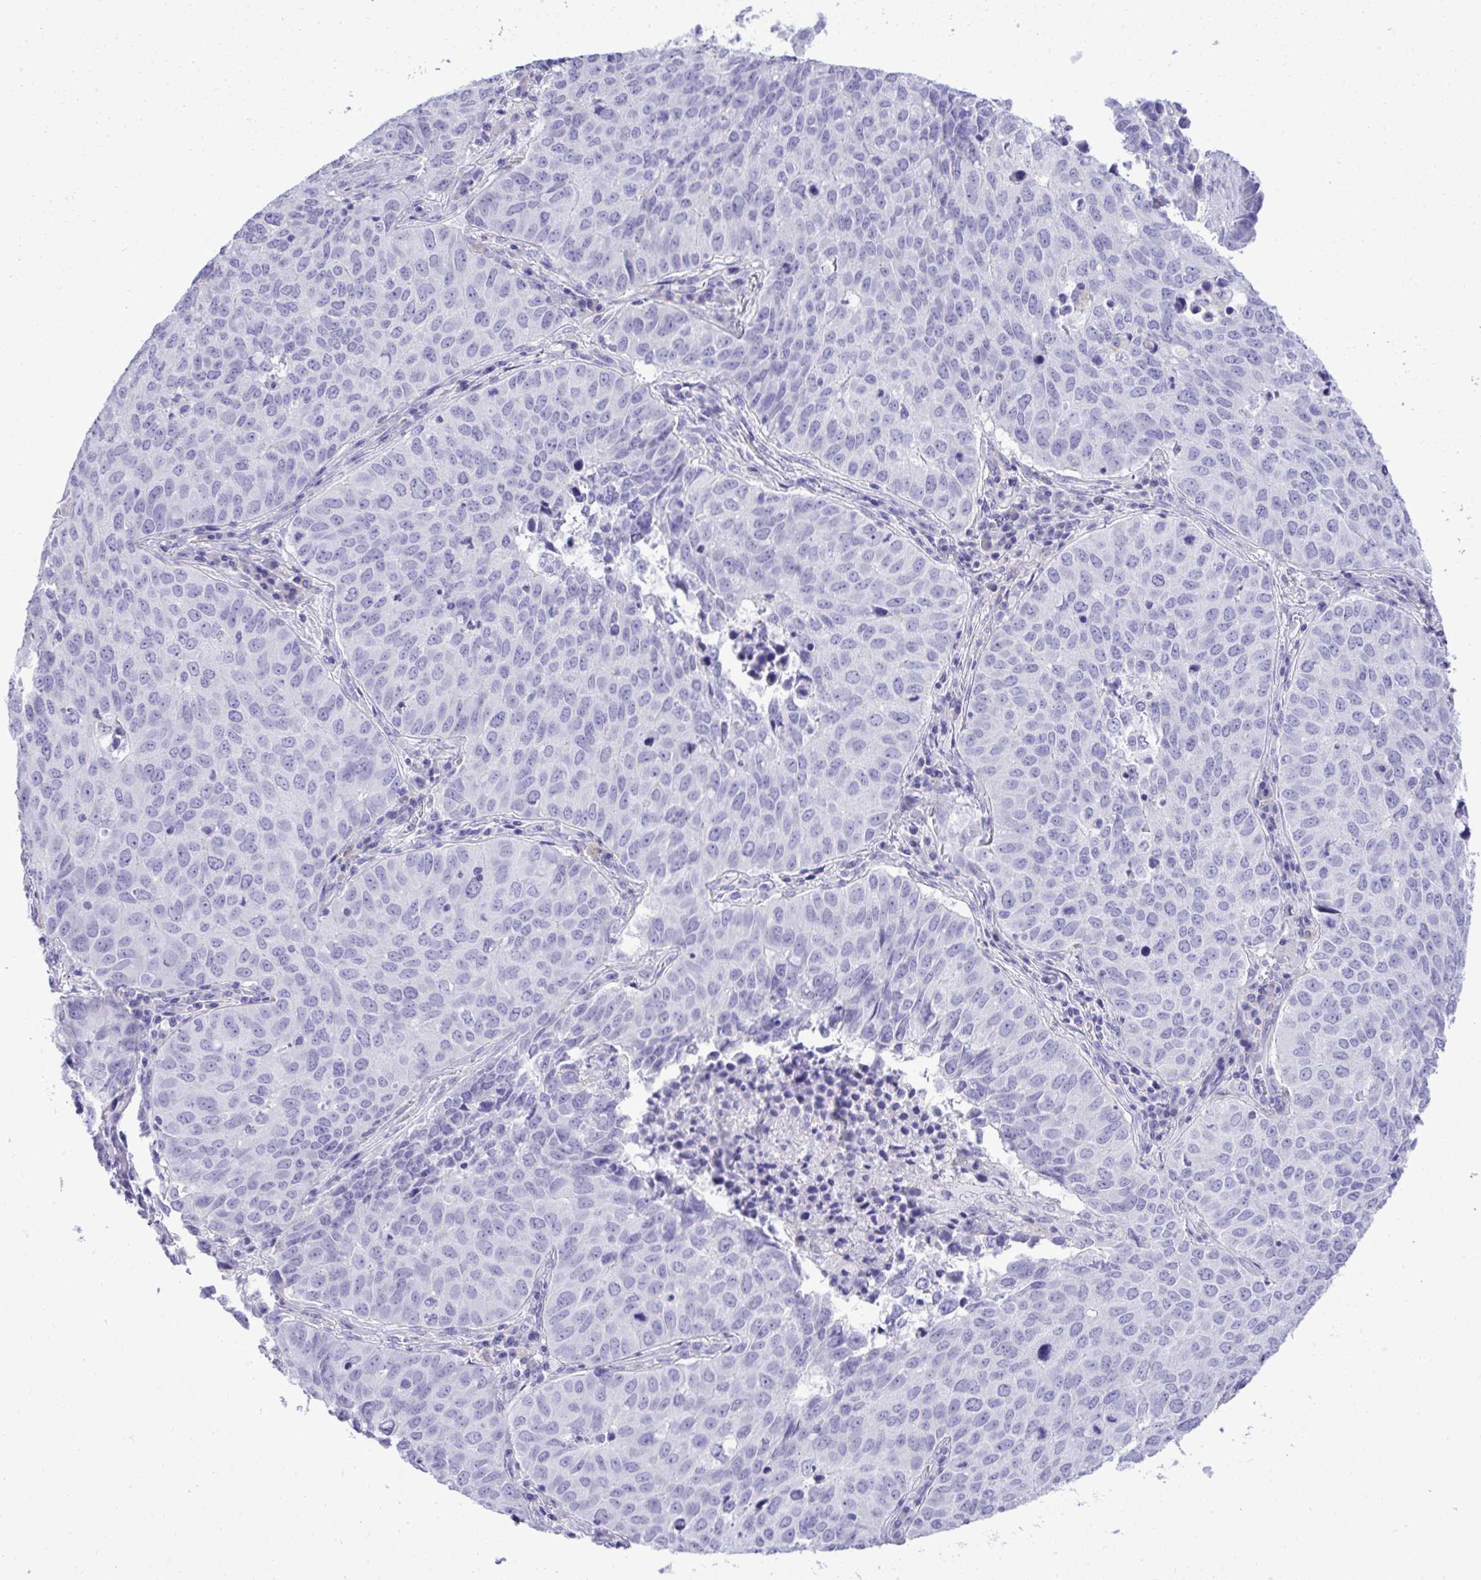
{"staining": {"intensity": "negative", "quantity": "none", "location": "none"}, "tissue": "lung cancer", "cell_type": "Tumor cells", "image_type": "cancer", "snomed": [{"axis": "morphology", "description": "Adenocarcinoma, NOS"}, {"axis": "topography", "description": "Lung"}], "caption": "A histopathology image of adenocarcinoma (lung) stained for a protein displays no brown staining in tumor cells.", "gene": "ST6GALNAC3", "patient": {"sex": "female", "age": 50}}